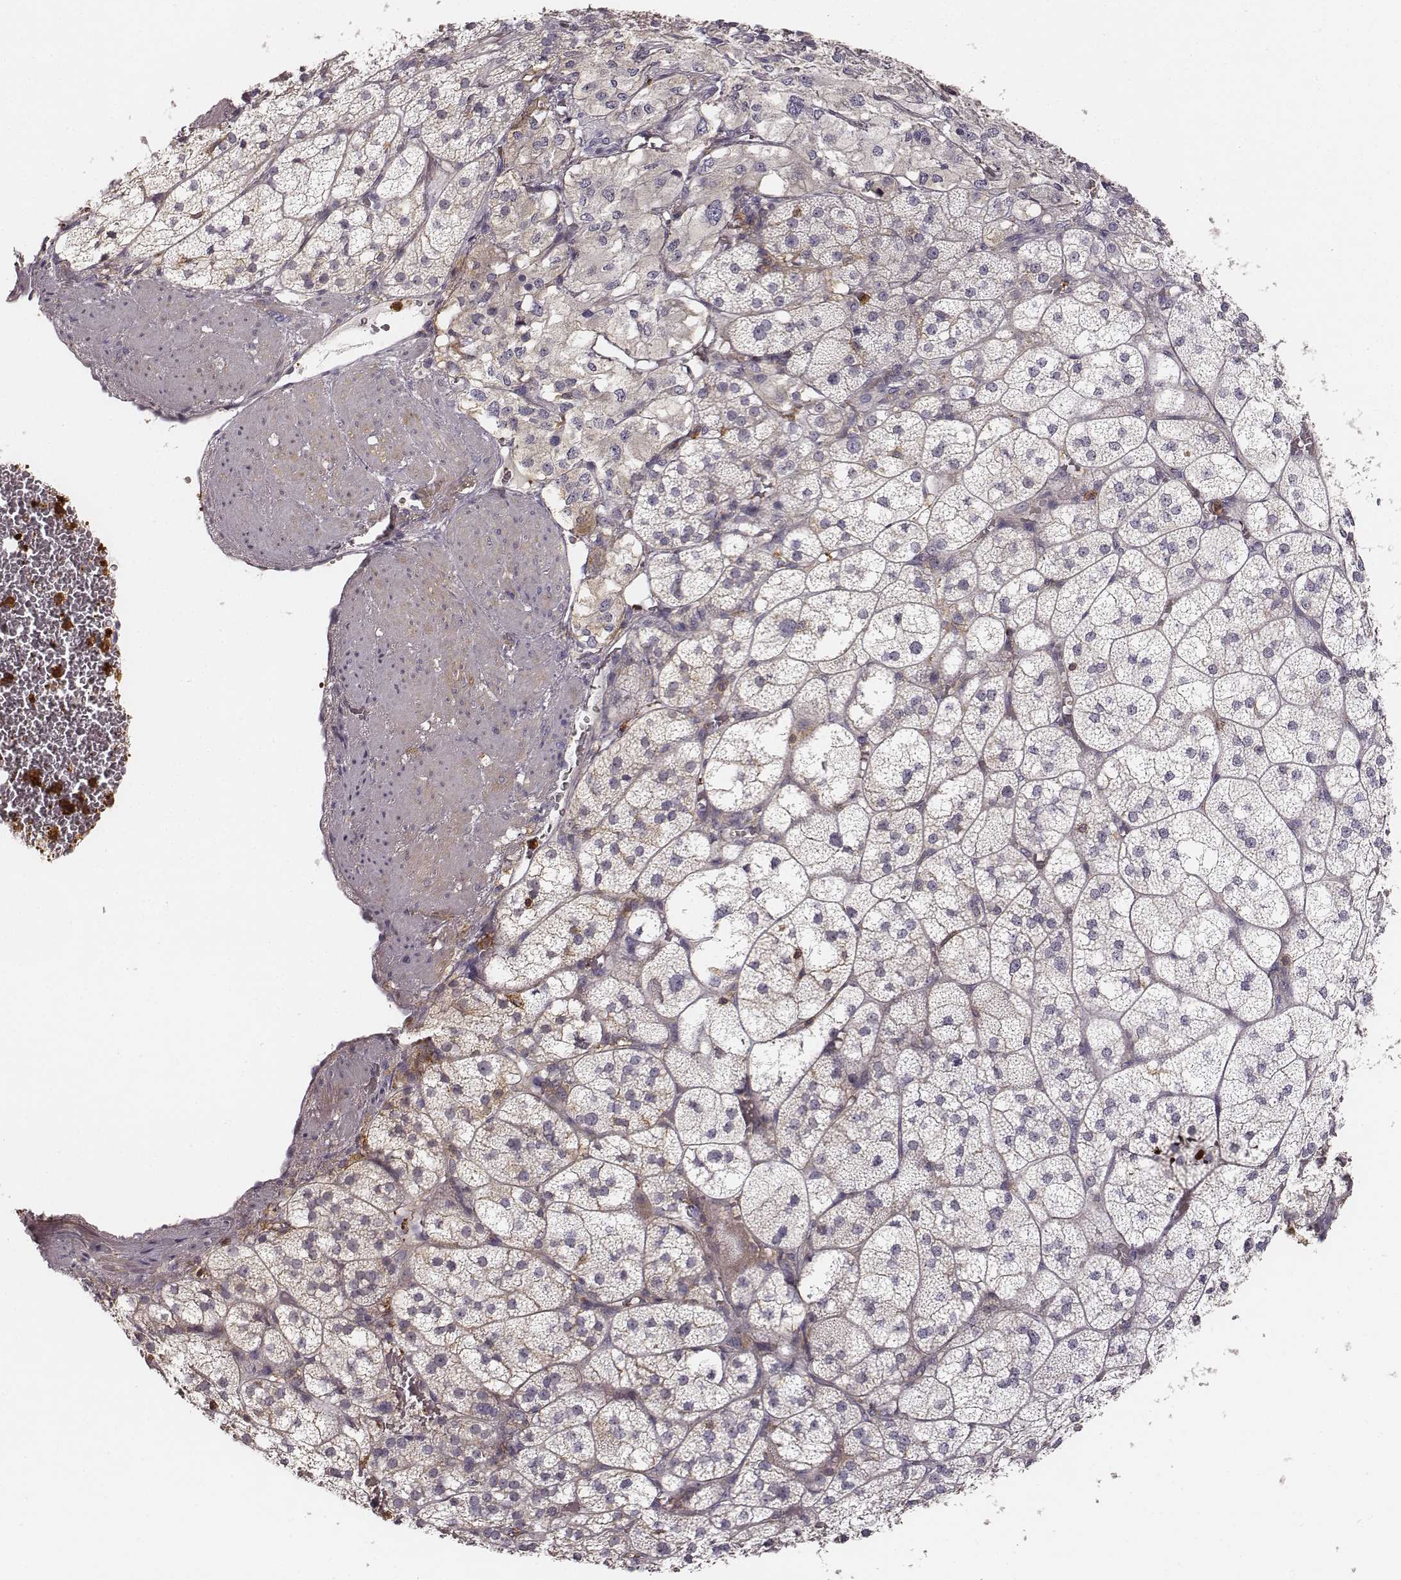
{"staining": {"intensity": "negative", "quantity": "none", "location": "none"}, "tissue": "adrenal gland", "cell_type": "Glandular cells", "image_type": "normal", "snomed": [{"axis": "morphology", "description": "Normal tissue, NOS"}, {"axis": "topography", "description": "Adrenal gland"}], "caption": "This is an IHC histopathology image of normal adrenal gland. There is no staining in glandular cells.", "gene": "ZYX", "patient": {"sex": "female", "age": 60}}